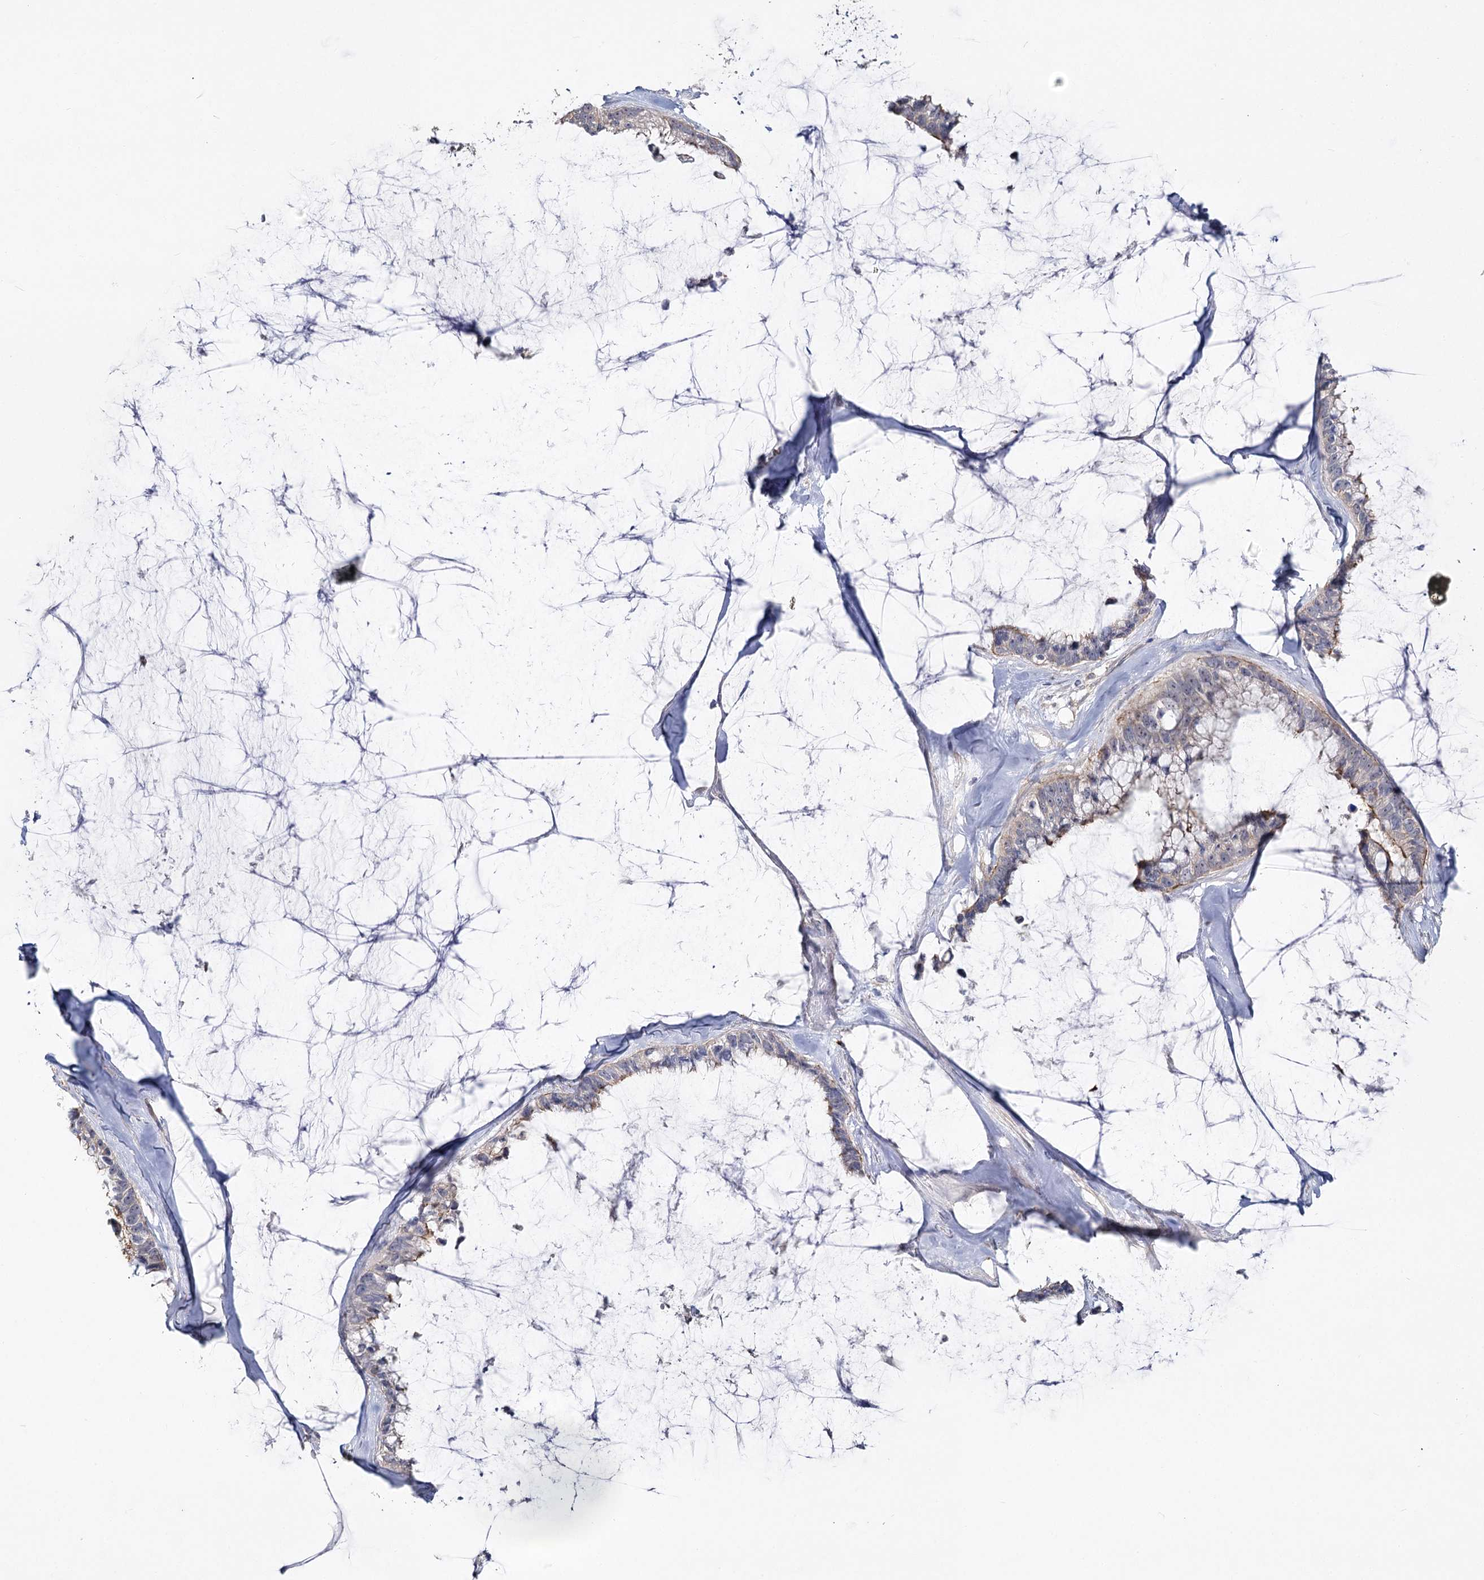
{"staining": {"intensity": "weak", "quantity": "<25%", "location": "cytoplasmic/membranous"}, "tissue": "ovarian cancer", "cell_type": "Tumor cells", "image_type": "cancer", "snomed": [{"axis": "morphology", "description": "Cystadenocarcinoma, mucinous, NOS"}, {"axis": "topography", "description": "Ovary"}], "caption": "Ovarian mucinous cystadenocarcinoma was stained to show a protein in brown. There is no significant positivity in tumor cells.", "gene": "ANGPTL5", "patient": {"sex": "female", "age": 39}}